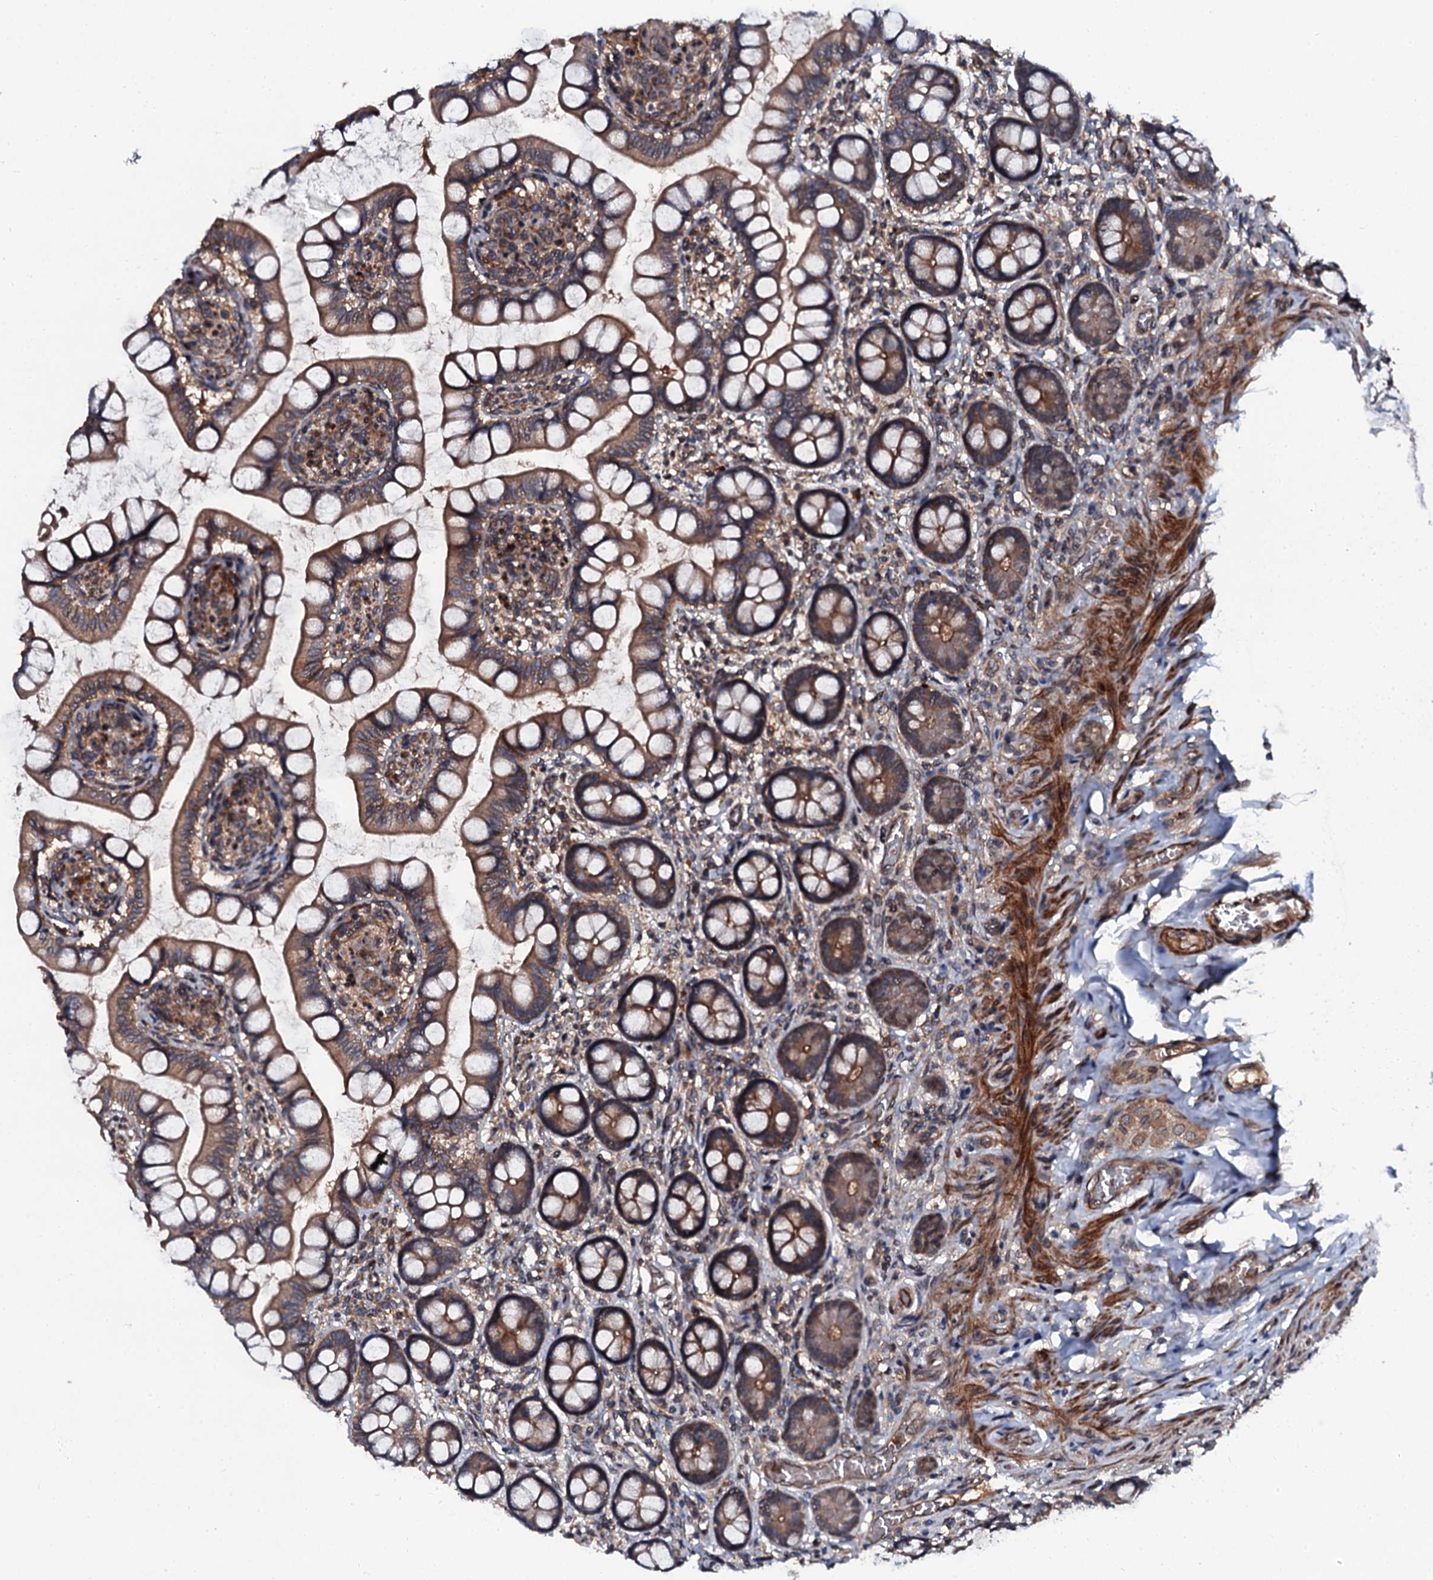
{"staining": {"intensity": "strong", "quantity": ">75%", "location": "cytoplasmic/membranous"}, "tissue": "small intestine", "cell_type": "Glandular cells", "image_type": "normal", "snomed": [{"axis": "morphology", "description": "Normal tissue, NOS"}, {"axis": "topography", "description": "Small intestine"}], "caption": "A high amount of strong cytoplasmic/membranous staining is identified in approximately >75% of glandular cells in benign small intestine.", "gene": "N4BP1", "patient": {"sex": "male", "age": 52}}